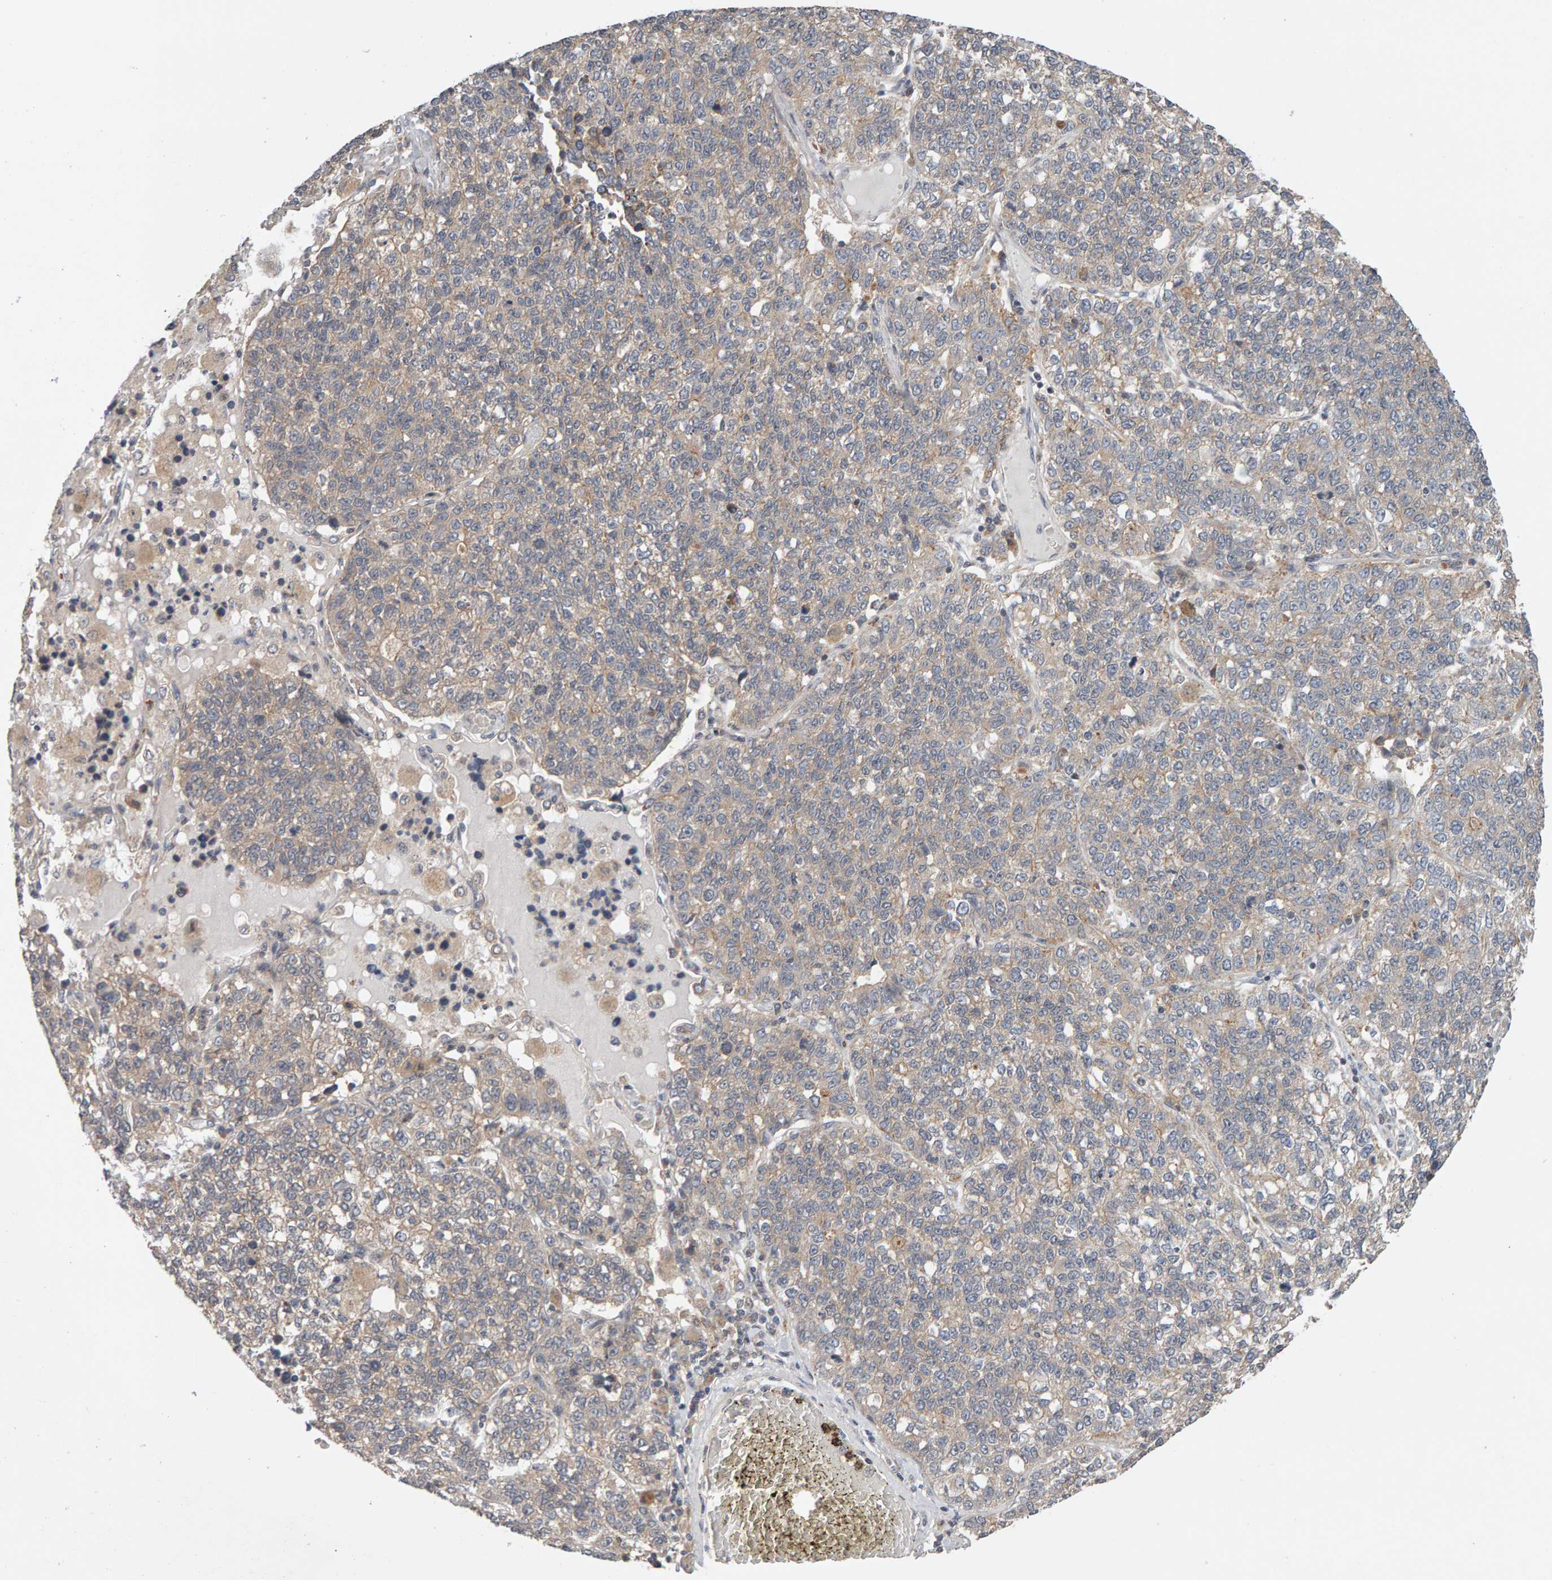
{"staining": {"intensity": "weak", "quantity": ">75%", "location": "cytoplasmic/membranous"}, "tissue": "lung cancer", "cell_type": "Tumor cells", "image_type": "cancer", "snomed": [{"axis": "morphology", "description": "Adenocarcinoma, NOS"}, {"axis": "topography", "description": "Lung"}], "caption": "Immunohistochemical staining of human adenocarcinoma (lung) displays weak cytoplasmic/membranous protein positivity in about >75% of tumor cells.", "gene": "DNAJC7", "patient": {"sex": "male", "age": 49}}